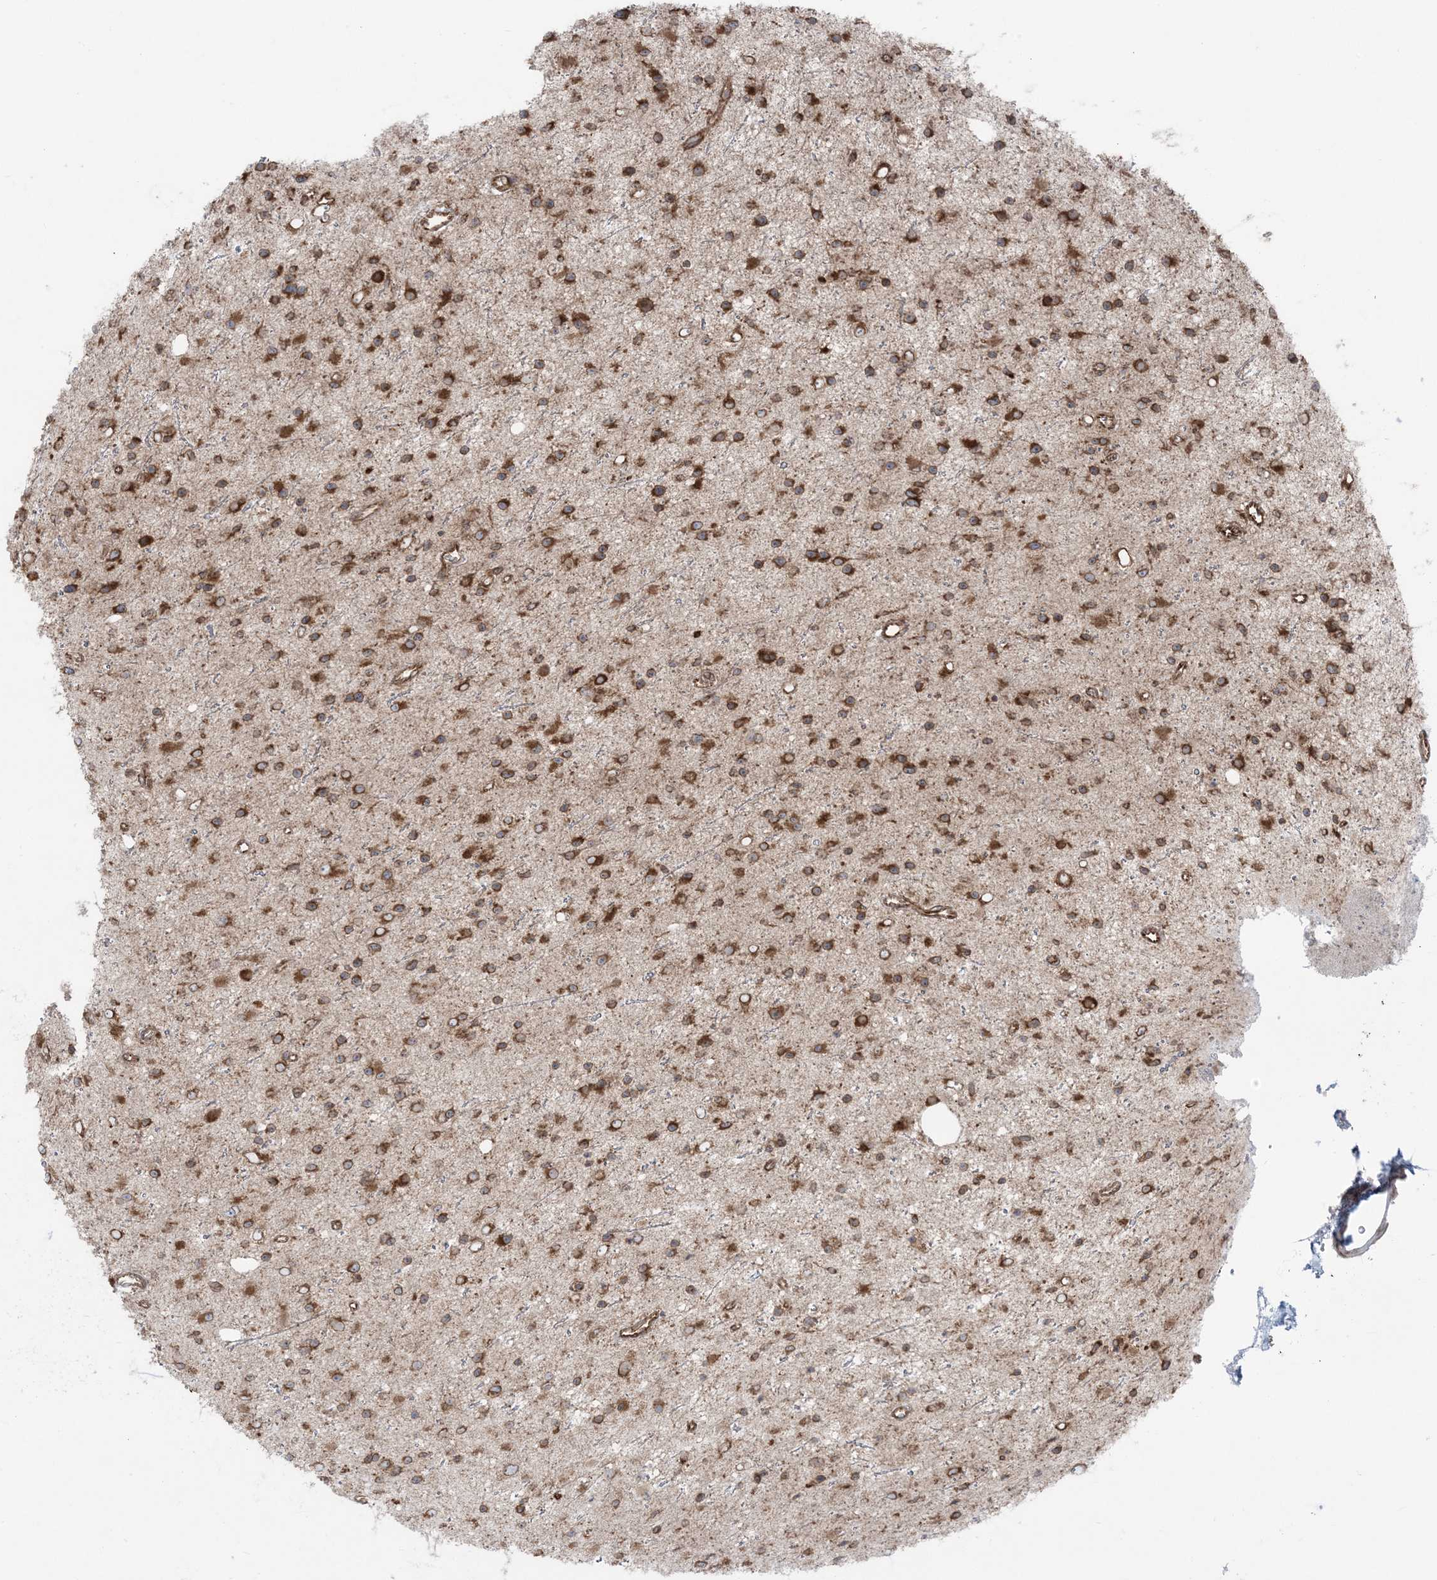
{"staining": {"intensity": "moderate", "quantity": ">75%", "location": "cytoplasmic/membranous"}, "tissue": "glioma", "cell_type": "Tumor cells", "image_type": "cancer", "snomed": [{"axis": "morphology", "description": "Glioma, malignant, Low grade"}, {"axis": "topography", "description": "Cerebral cortex"}], "caption": "A high-resolution histopathology image shows immunohistochemistry (IHC) staining of glioma, which displays moderate cytoplasmic/membranous expression in about >75% of tumor cells.", "gene": "UBXN4", "patient": {"sex": "female", "age": 39}}